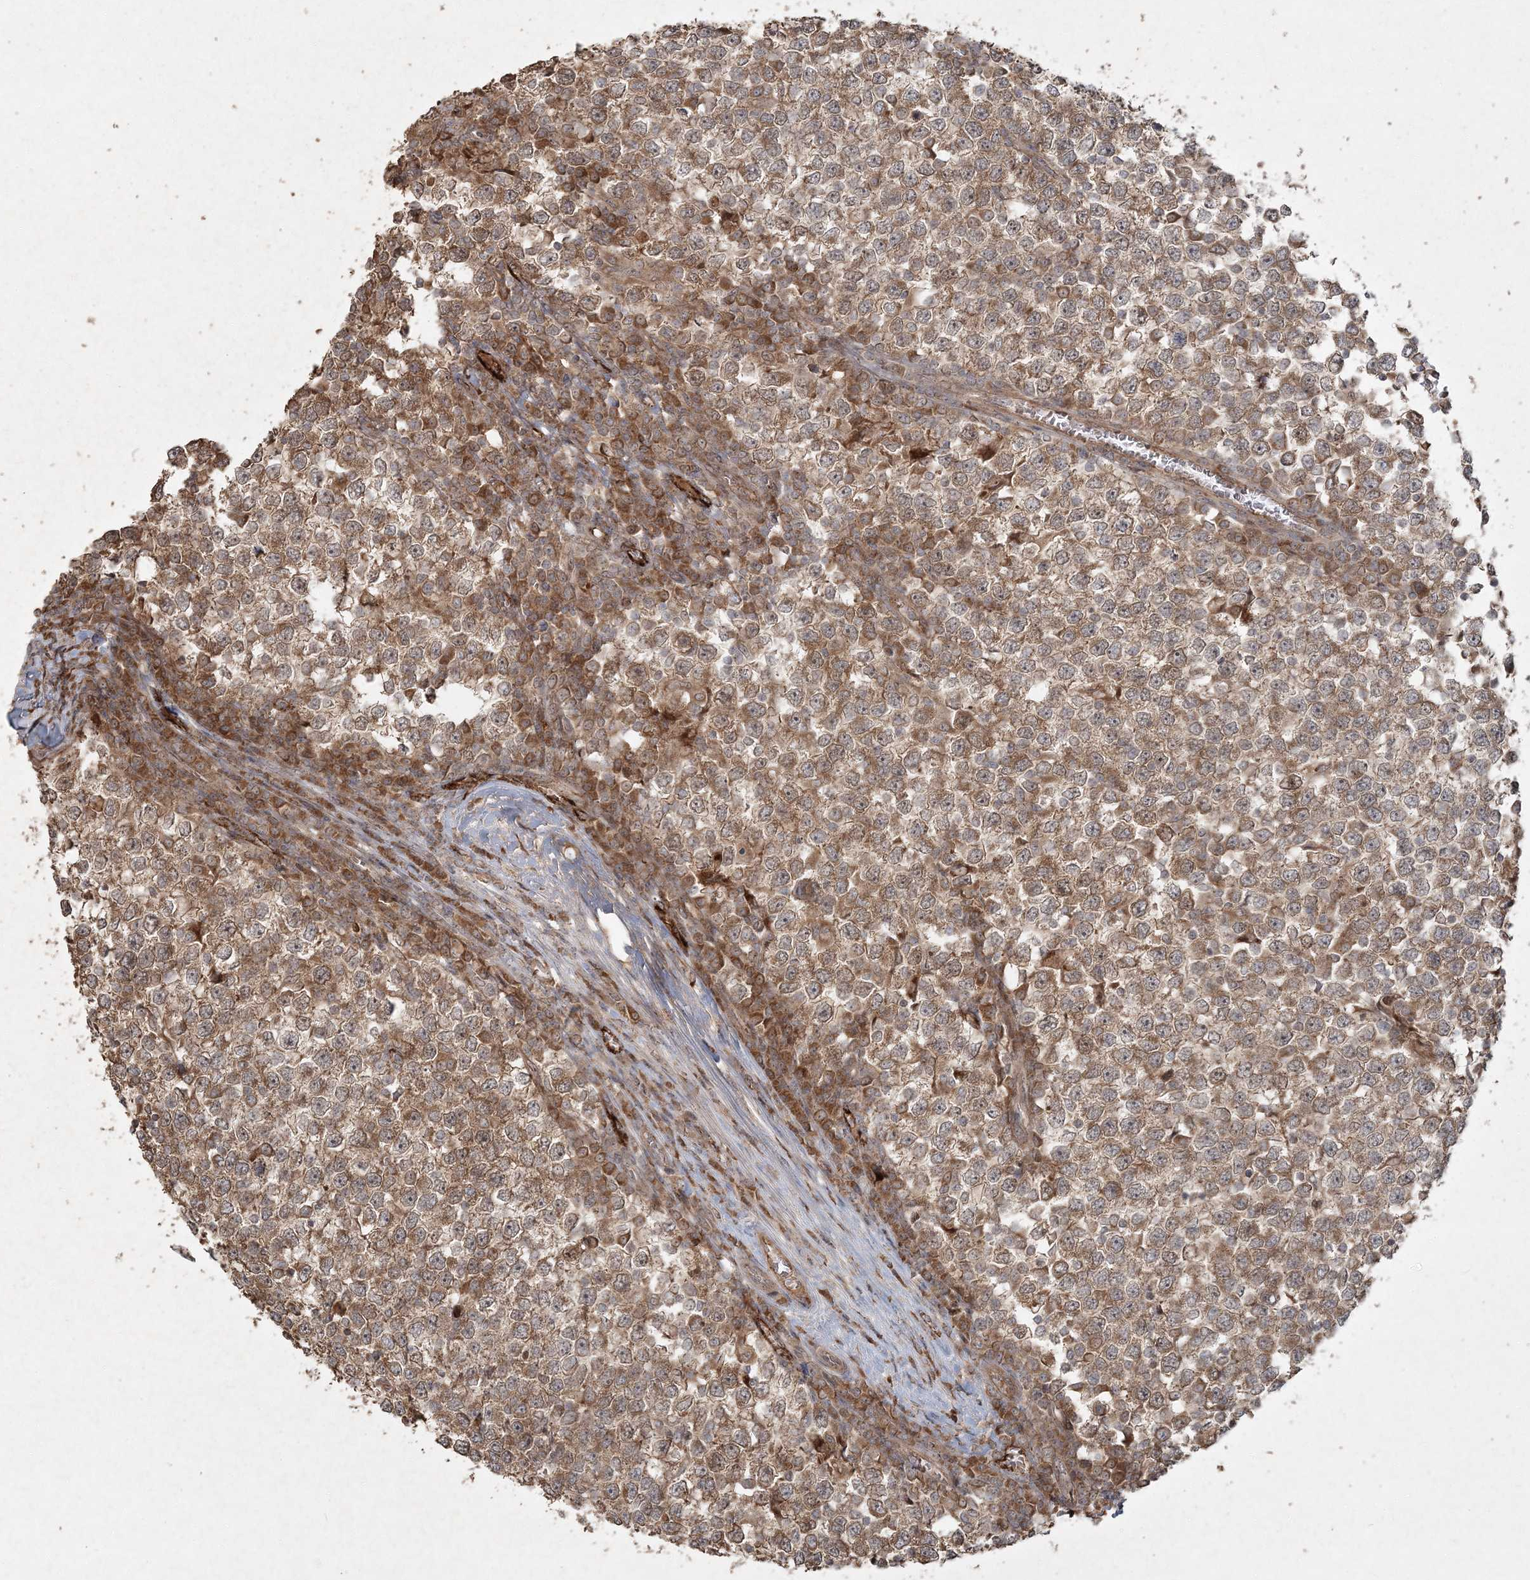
{"staining": {"intensity": "moderate", "quantity": ">75%", "location": "cytoplasmic/membranous"}, "tissue": "testis cancer", "cell_type": "Tumor cells", "image_type": "cancer", "snomed": [{"axis": "morphology", "description": "Seminoma, NOS"}, {"axis": "topography", "description": "Testis"}], "caption": "A micrograph showing moderate cytoplasmic/membranous positivity in about >75% of tumor cells in seminoma (testis), as visualized by brown immunohistochemical staining.", "gene": "ANAPC16", "patient": {"sex": "male", "age": 65}}